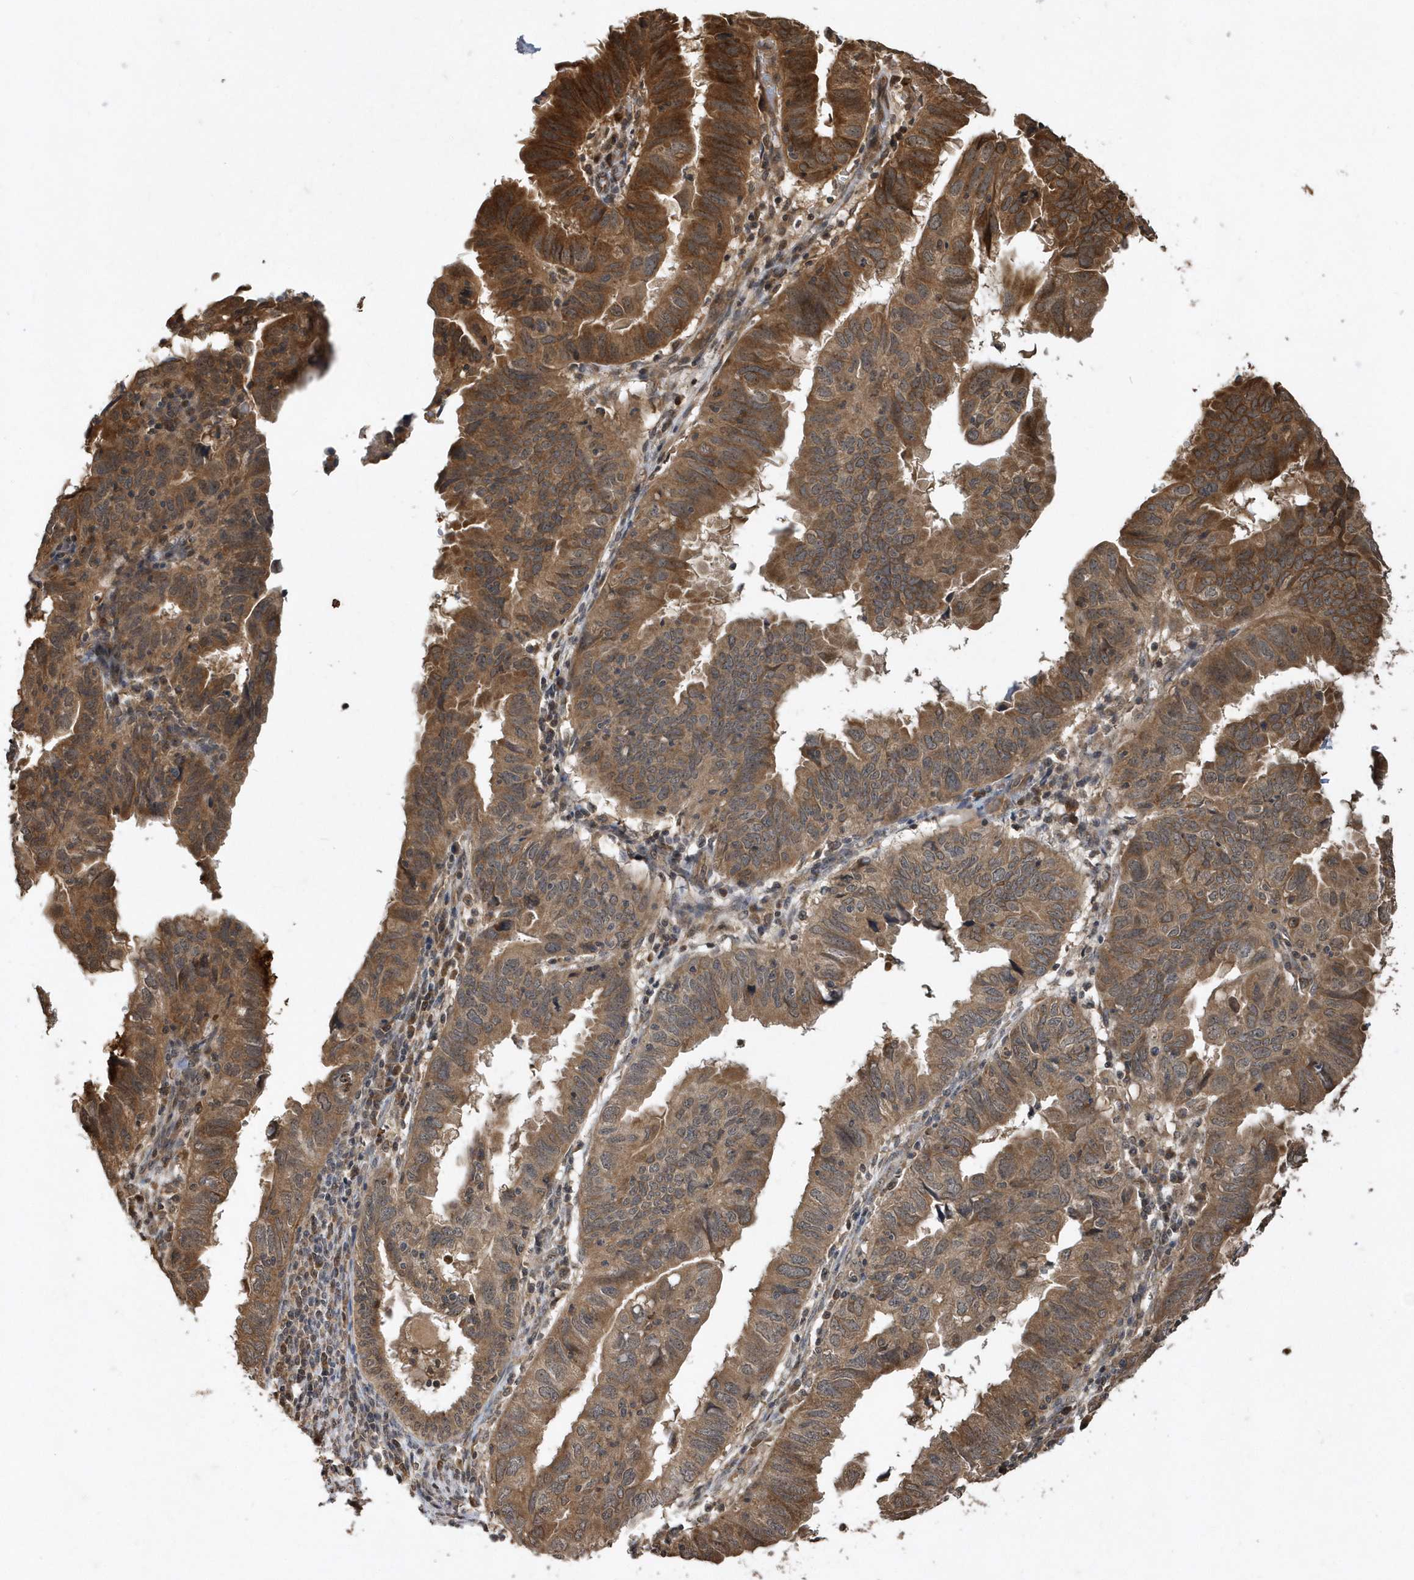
{"staining": {"intensity": "moderate", "quantity": ">75%", "location": "cytoplasmic/membranous"}, "tissue": "endometrial cancer", "cell_type": "Tumor cells", "image_type": "cancer", "snomed": [{"axis": "morphology", "description": "Adenocarcinoma, NOS"}, {"axis": "topography", "description": "Uterus"}], "caption": "Immunohistochemical staining of endometrial cancer (adenocarcinoma) exhibits moderate cytoplasmic/membranous protein staining in about >75% of tumor cells.", "gene": "WASHC5", "patient": {"sex": "female", "age": 77}}